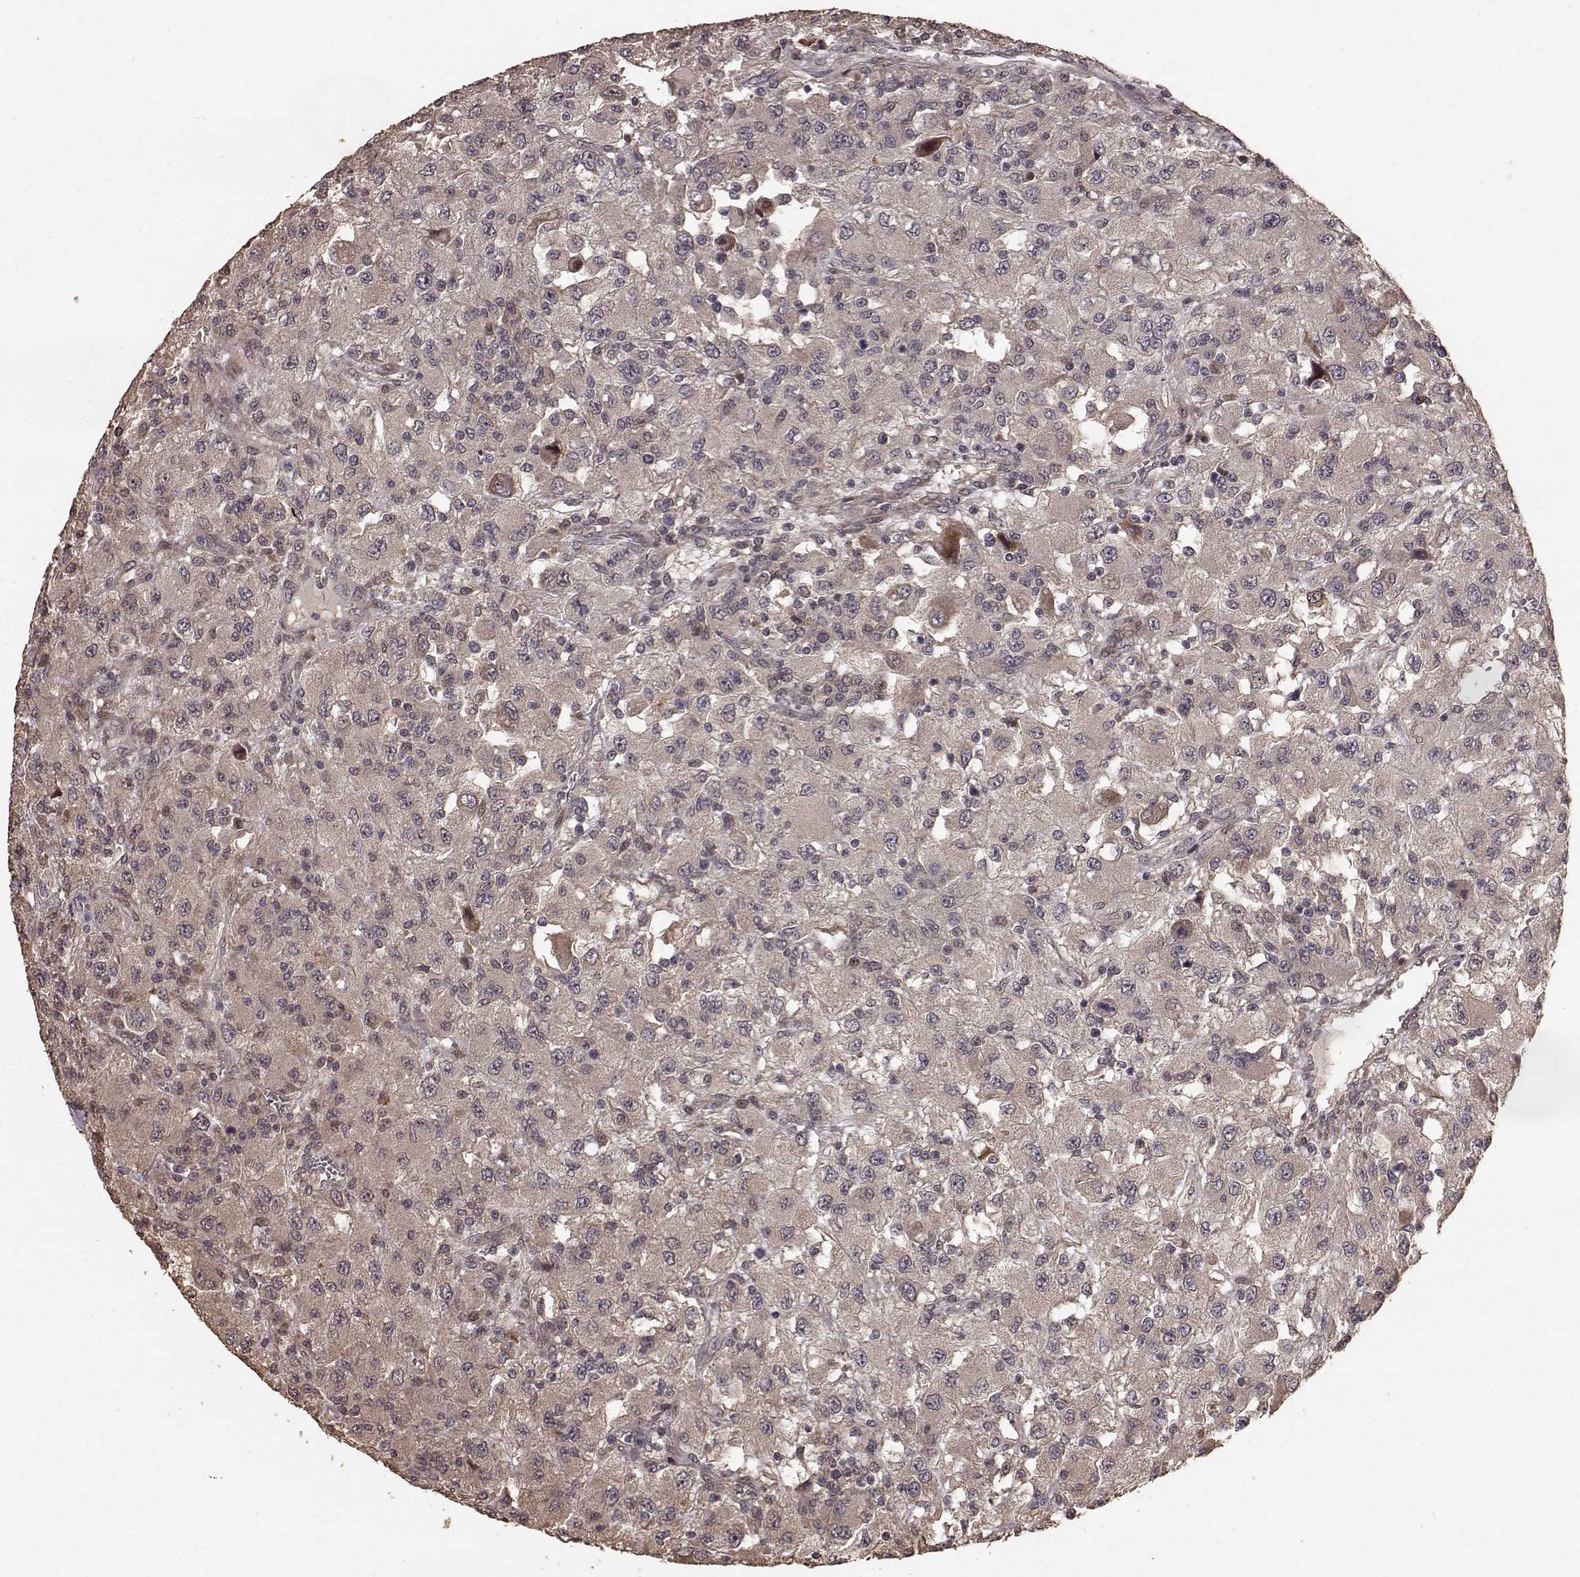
{"staining": {"intensity": "weak", "quantity": ">75%", "location": "cytoplasmic/membranous"}, "tissue": "renal cancer", "cell_type": "Tumor cells", "image_type": "cancer", "snomed": [{"axis": "morphology", "description": "Adenocarcinoma, NOS"}, {"axis": "topography", "description": "Kidney"}], "caption": "Human renal adenocarcinoma stained with a brown dye reveals weak cytoplasmic/membranous positive staining in about >75% of tumor cells.", "gene": "USP15", "patient": {"sex": "female", "age": 67}}